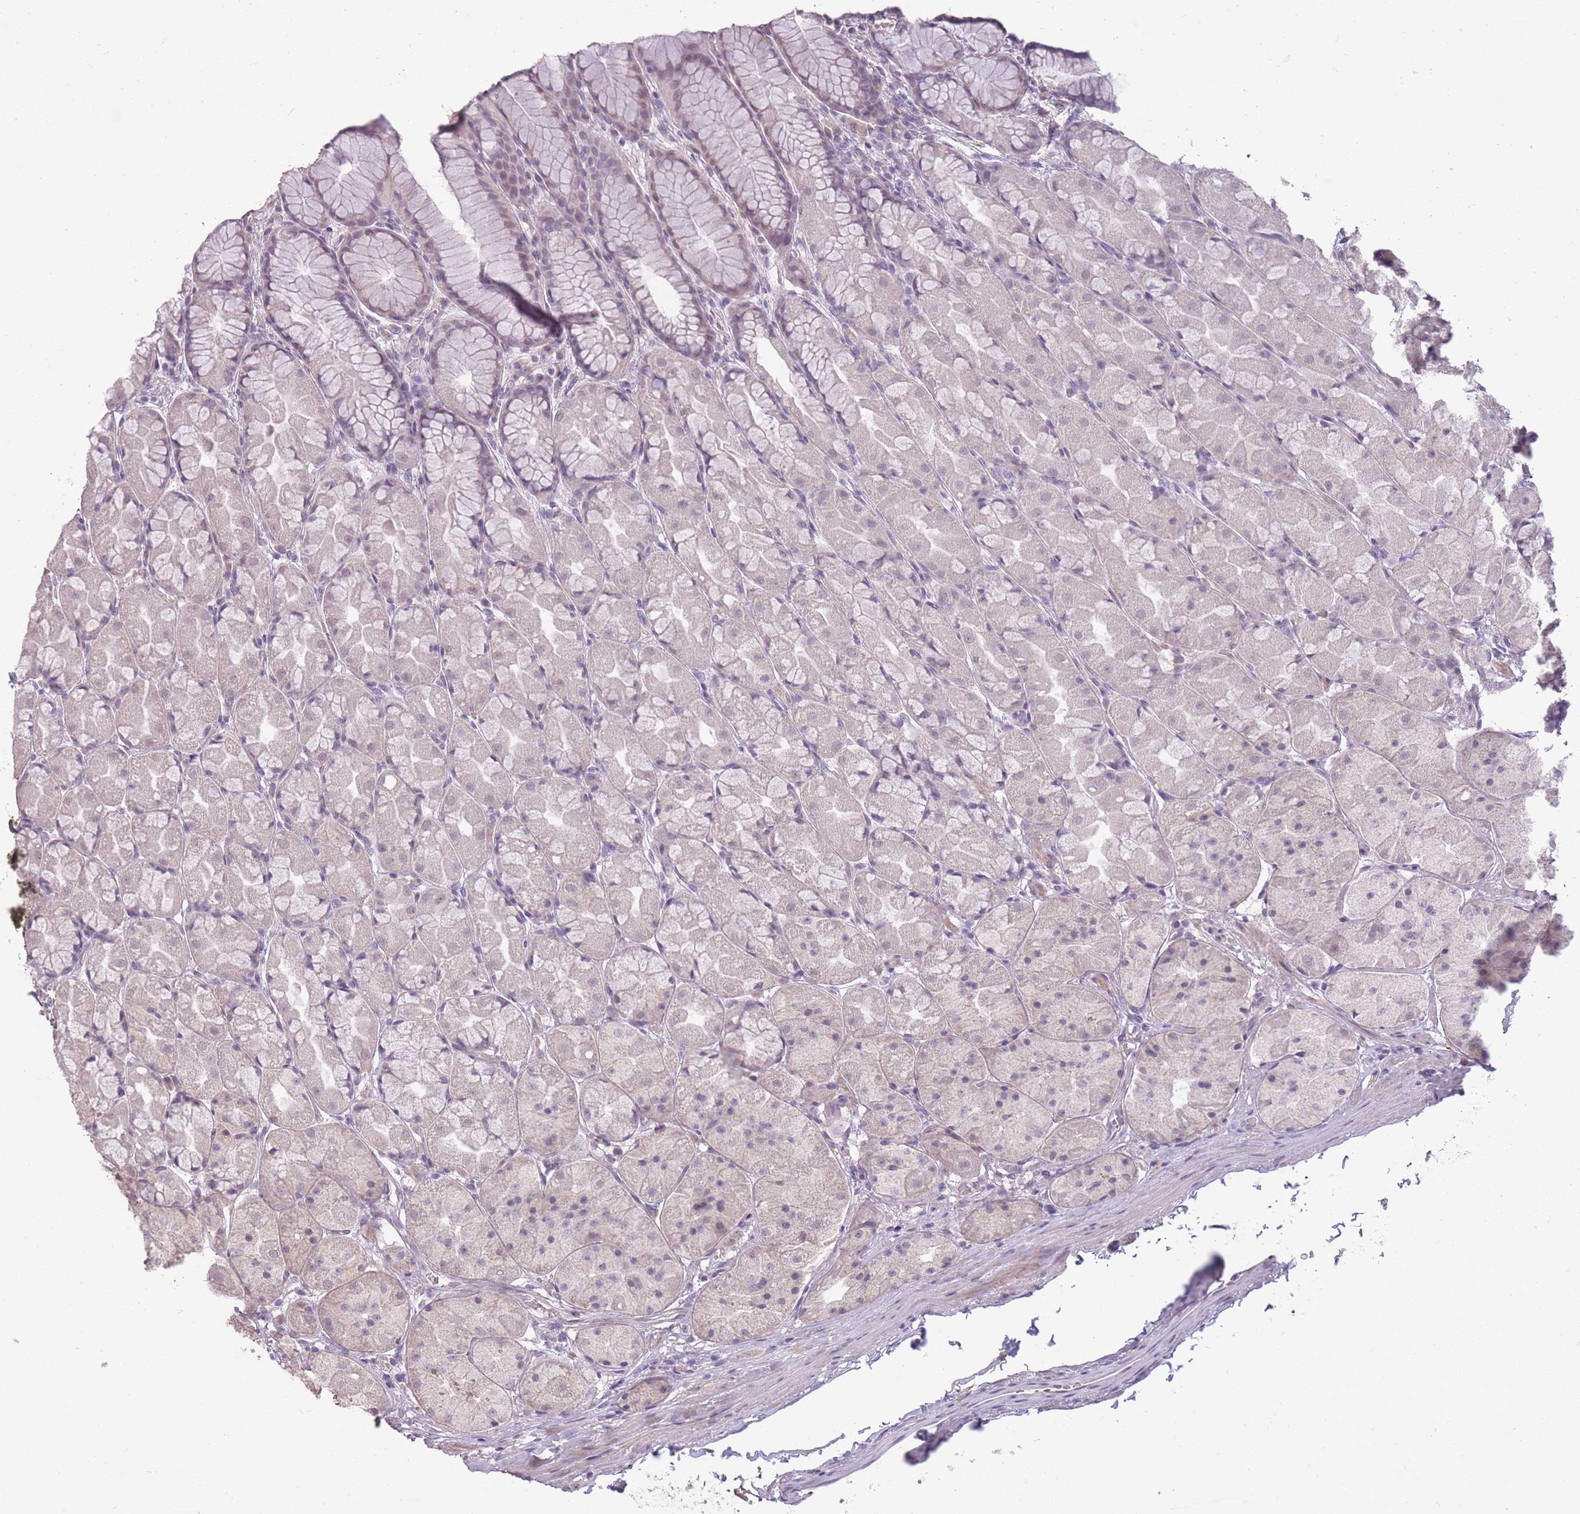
{"staining": {"intensity": "weak", "quantity": "<25%", "location": "cytoplasmic/membranous"}, "tissue": "stomach", "cell_type": "Glandular cells", "image_type": "normal", "snomed": [{"axis": "morphology", "description": "Normal tissue, NOS"}, {"axis": "topography", "description": "Stomach"}], "caption": "Human stomach stained for a protein using immunohistochemistry exhibits no positivity in glandular cells.", "gene": "ZBTB24", "patient": {"sex": "male", "age": 57}}